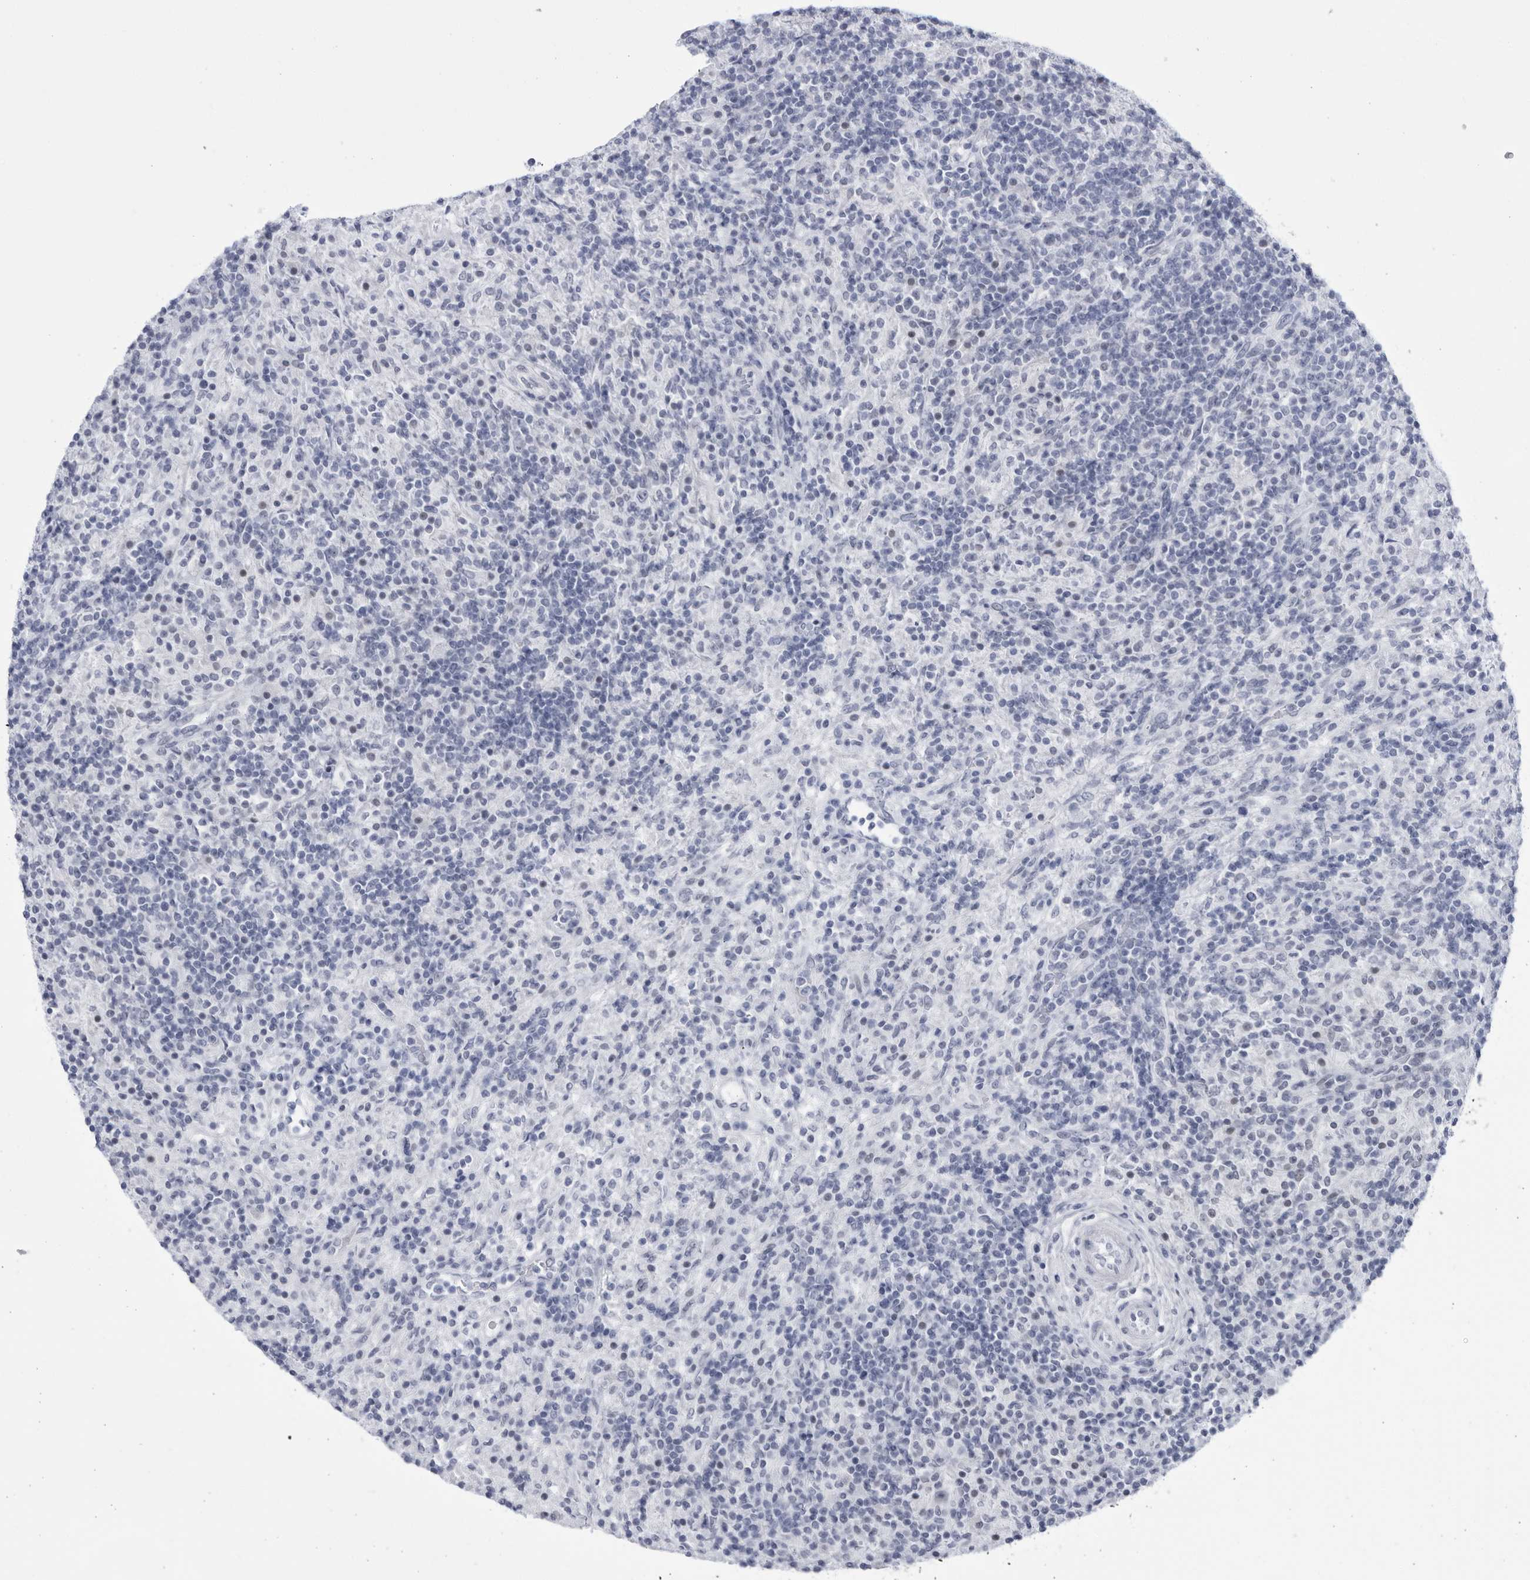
{"staining": {"intensity": "negative", "quantity": "none", "location": "none"}, "tissue": "lymphoma", "cell_type": "Tumor cells", "image_type": "cancer", "snomed": [{"axis": "morphology", "description": "Hodgkin's disease, NOS"}, {"axis": "topography", "description": "Lymph node"}], "caption": "Hodgkin's disease stained for a protein using immunohistochemistry (IHC) shows no positivity tumor cells.", "gene": "CCDC181", "patient": {"sex": "male", "age": 70}}